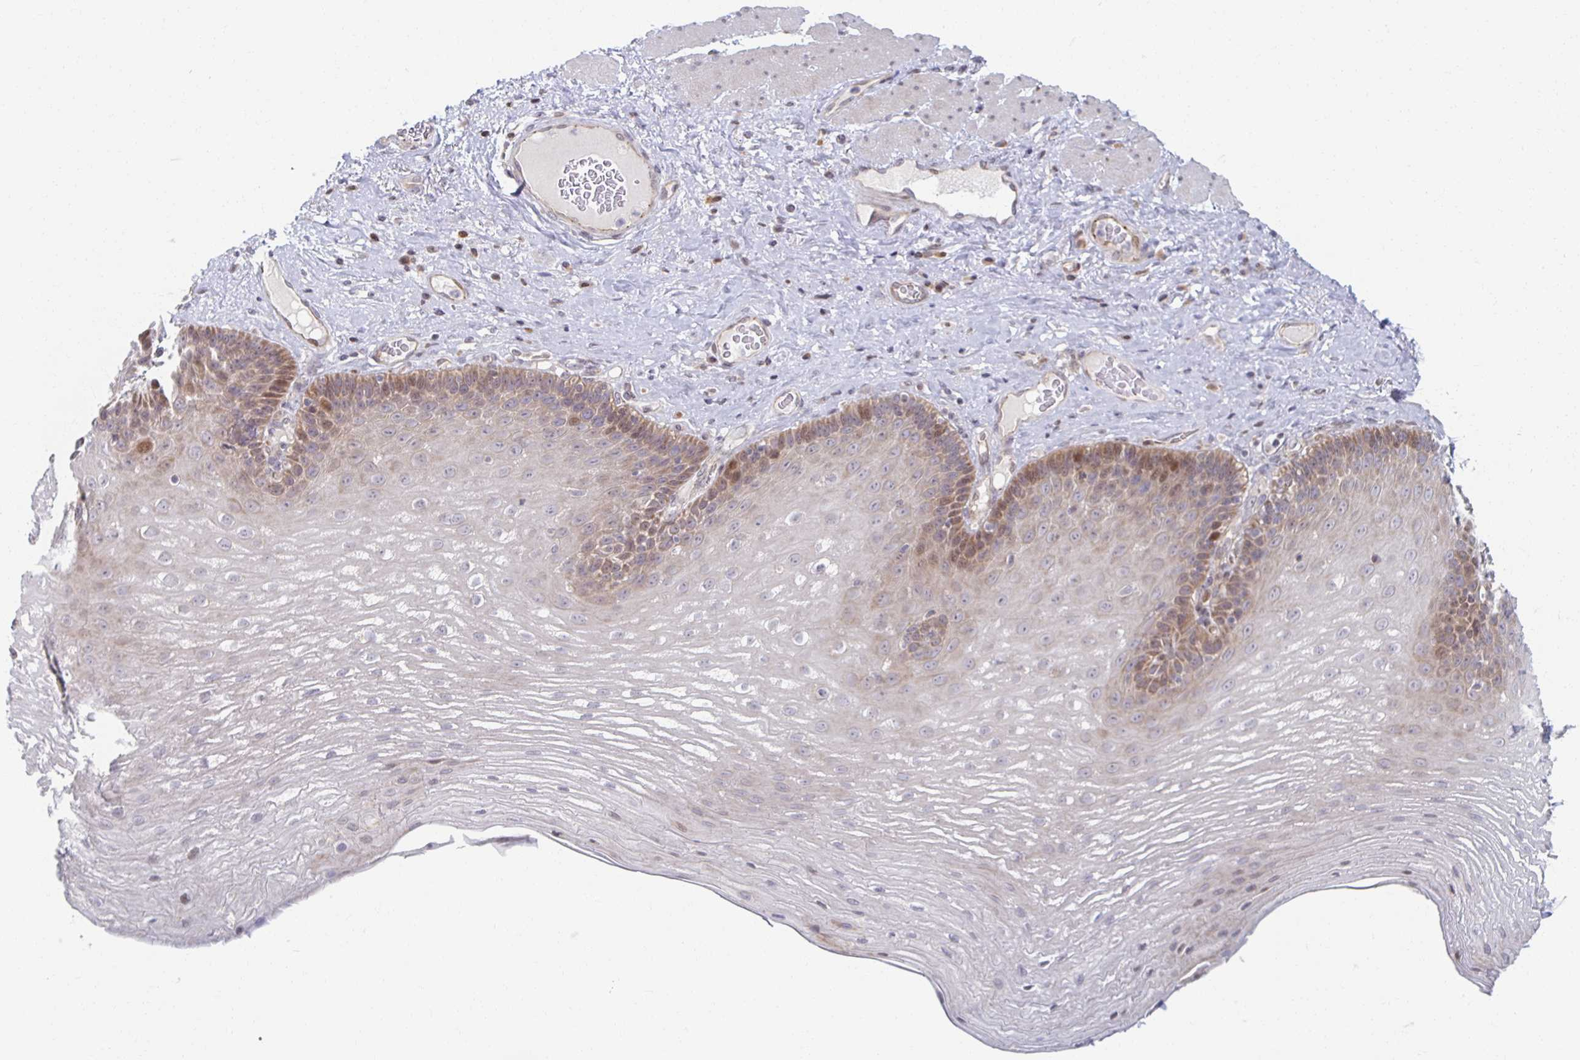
{"staining": {"intensity": "weak", "quantity": "<25%", "location": "nuclear"}, "tissue": "esophagus", "cell_type": "Squamous epithelial cells", "image_type": "normal", "snomed": [{"axis": "morphology", "description": "Normal tissue, NOS"}, {"axis": "topography", "description": "Esophagus"}], "caption": "This micrograph is of normal esophagus stained with IHC to label a protein in brown with the nuclei are counter-stained blue. There is no expression in squamous epithelial cells. (Stains: DAB (3,3'-diaminobenzidine) immunohistochemistry (IHC) with hematoxylin counter stain, Microscopy: brightfield microscopy at high magnification).", "gene": "HCFC1R1", "patient": {"sex": "male", "age": 62}}